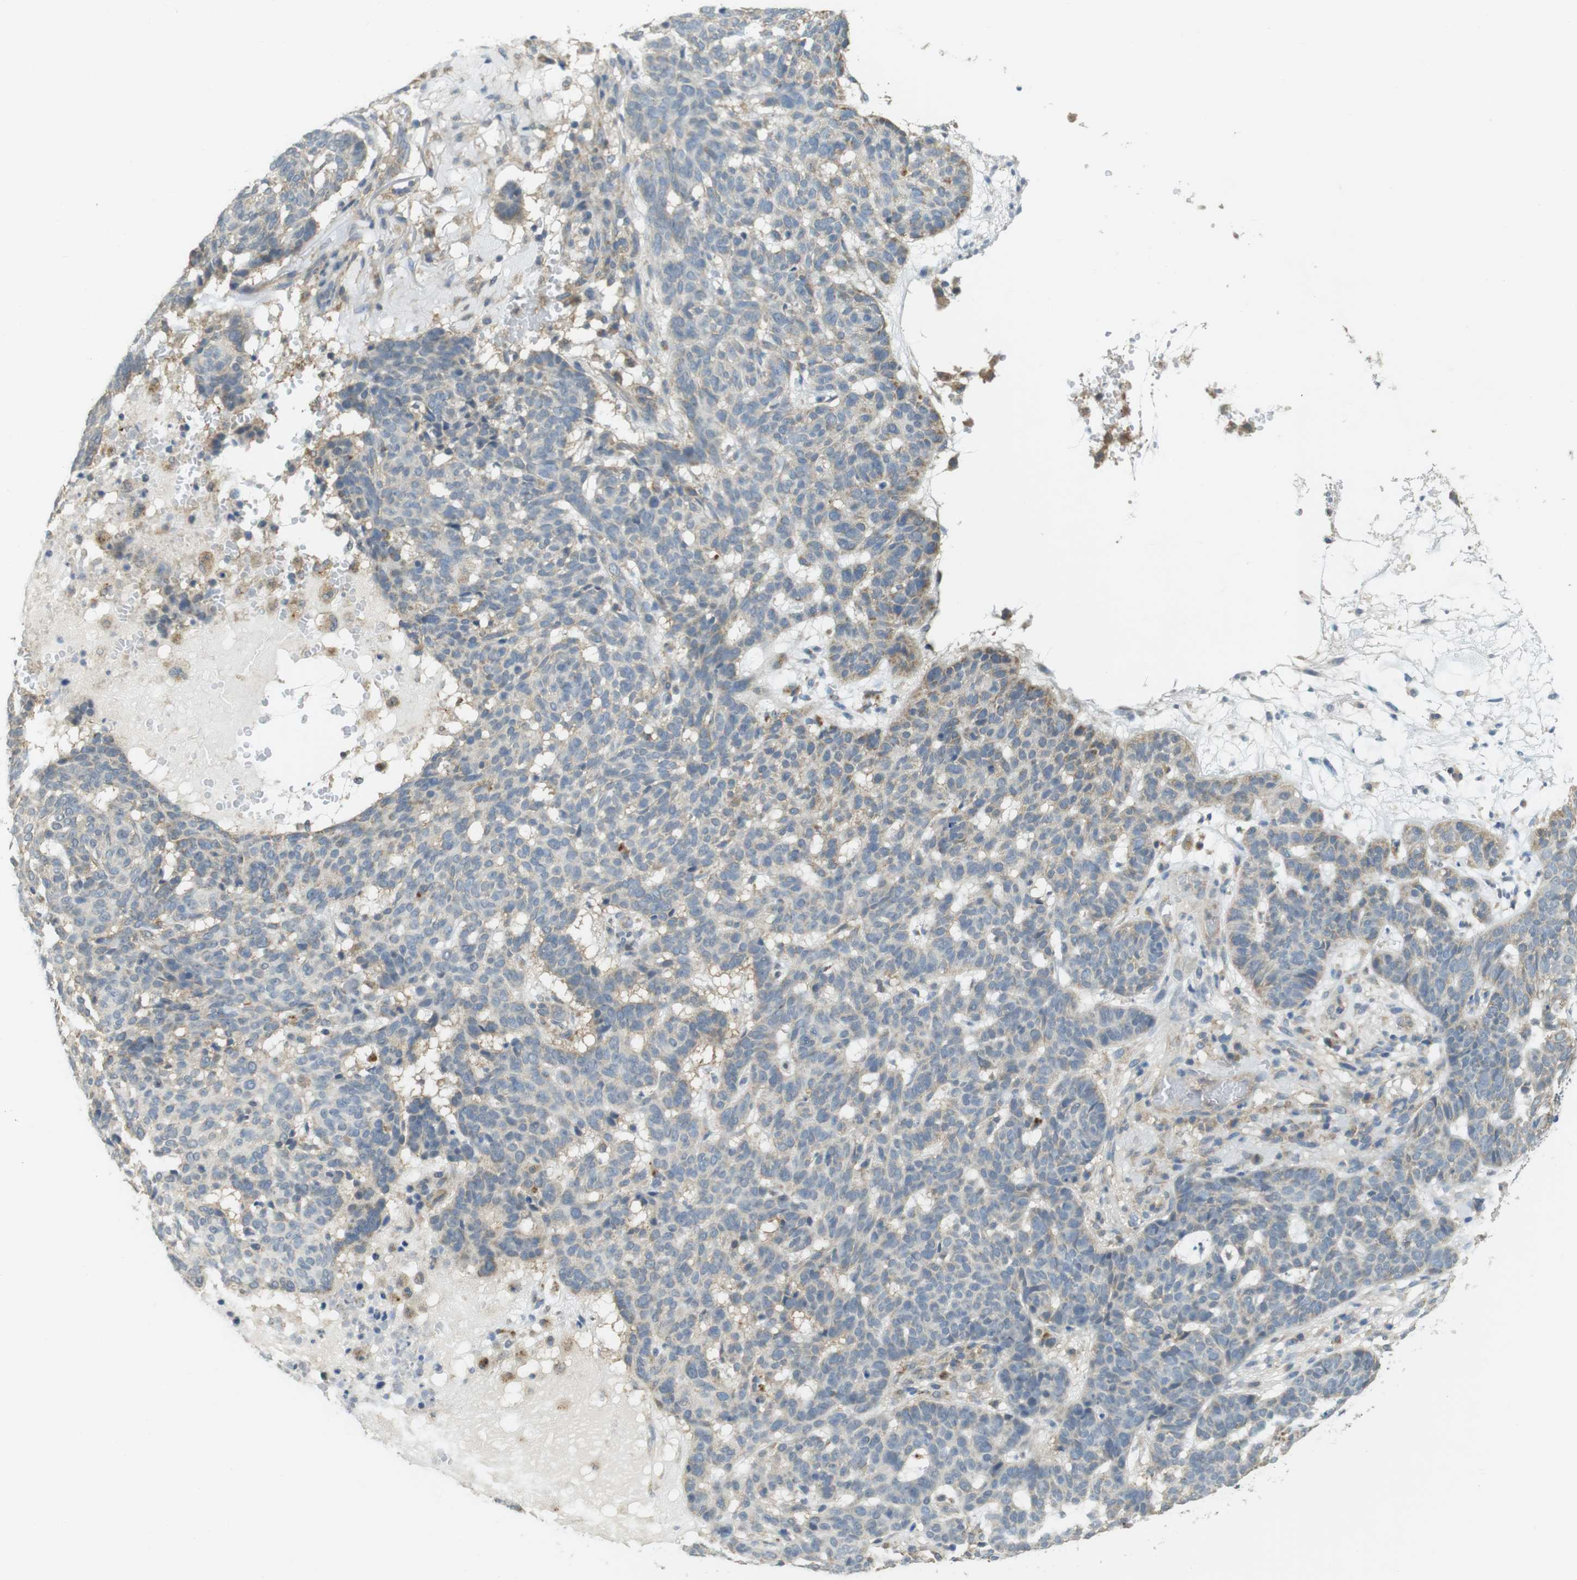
{"staining": {"intensity": "weak", "quantity": "<25%", "location": "cytoplasmic/membranous"}, "tissue": "skin cancer", "cell_type": "Tumor cells", "image_type": "cancer", "snomed": [{"axis": "morphology", "description": "Basal cell carcinoma"}, {"axis": "topography", "description": "Skin"}], "caption": "DAB (3,3'-diaminobenzidine) immunohistochemical staining of skin basal cell carcinoma exhibits no significant staining in tumor cells.", "gene": "BRI3BP", "patient": {"sex": "male", "age": 85}}